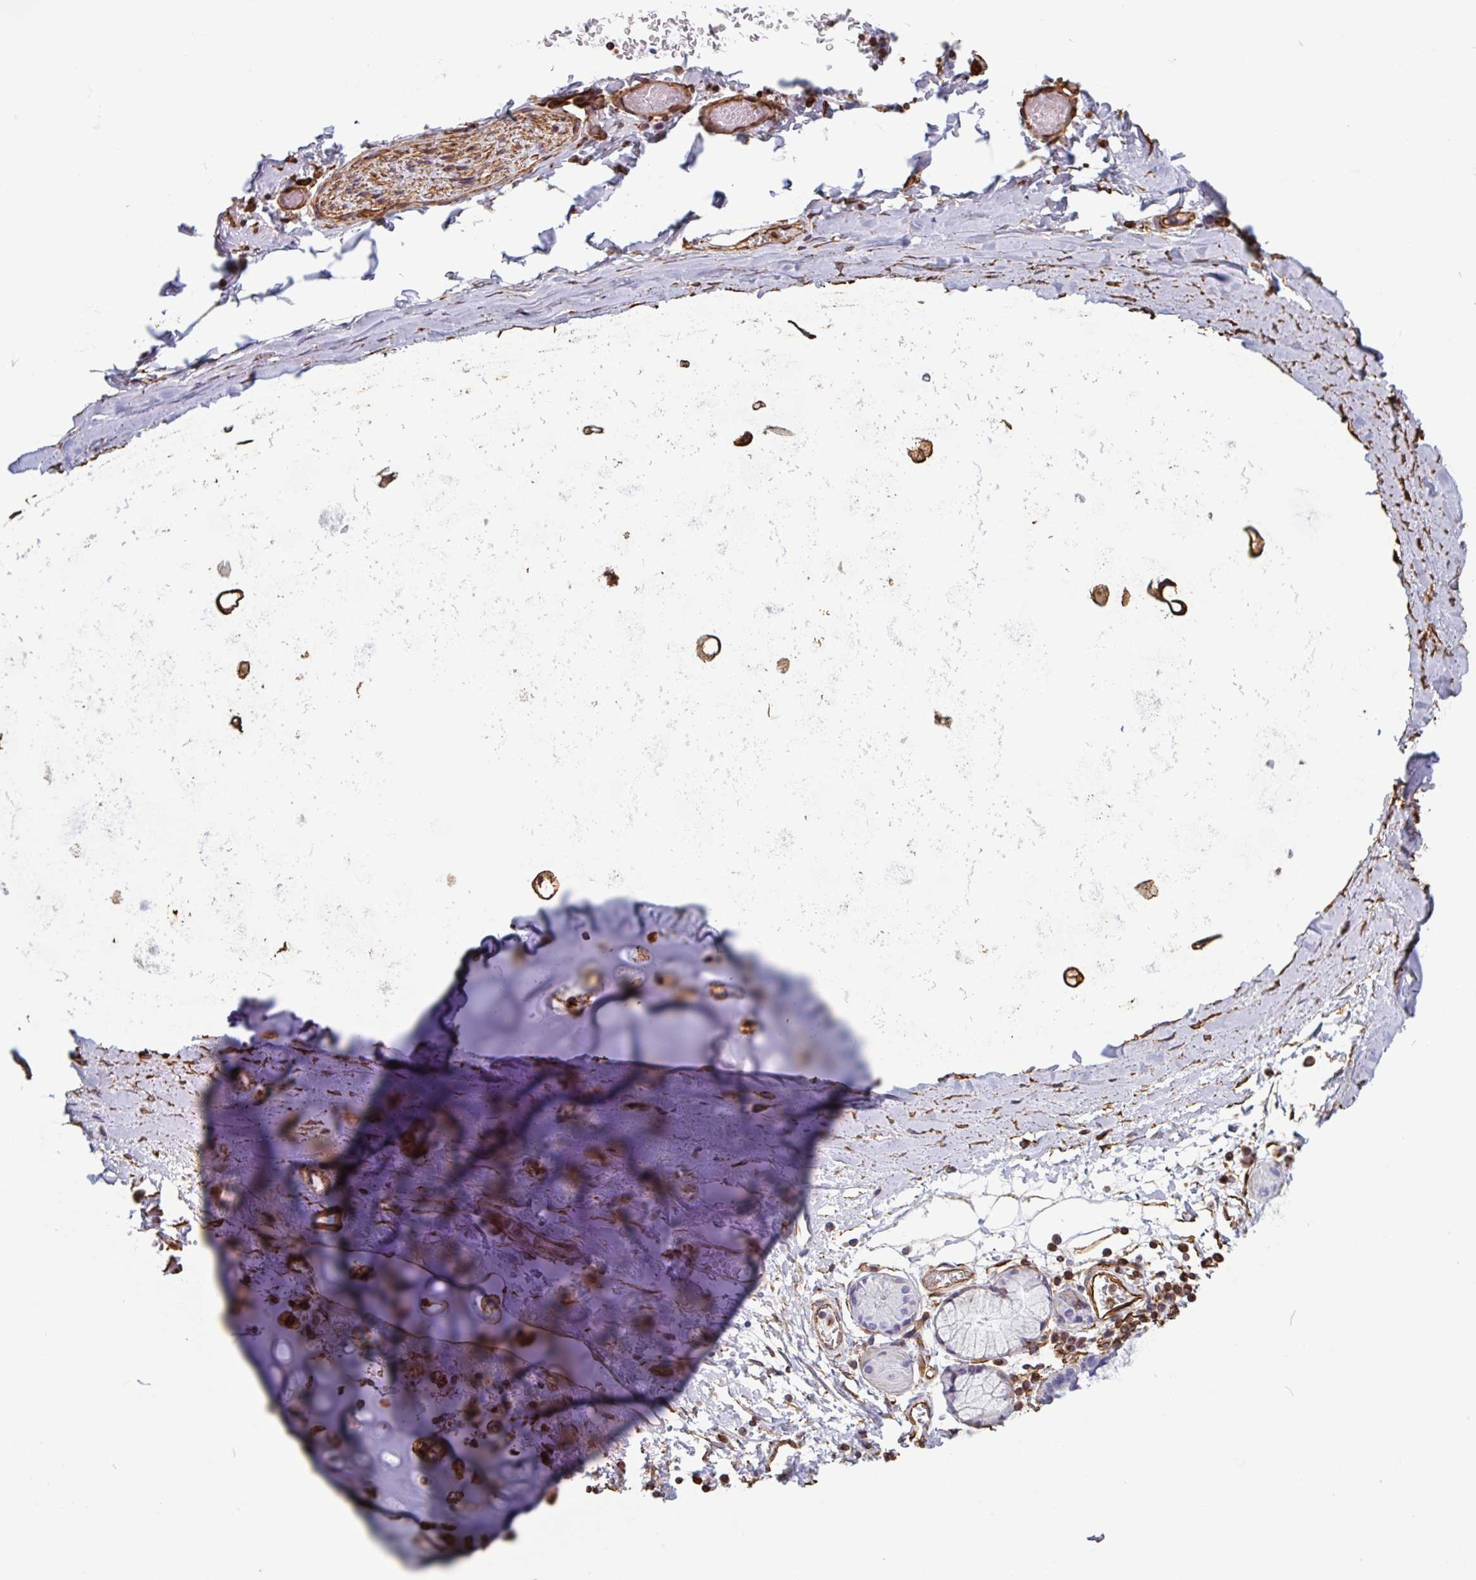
{"staining": {"intensity": "strong", "quantity": ">75%", "location": "cytoplasmic/membranous"}, "tissue": "soft tissue", "cell_type": "Chondrocytes", "image_type": "normal", "snomed": [{"axis": "morphology", "description": "Normal tissue, NOS"}, {"axis": "morphology", "description": "Degeneration, NOS"}, {"axis": "topography", "description": "Cartilage tissue"}, {"axis": "topography", "description": "Lung"}], "caption": "Immunohistochemistry of benign human soft tissue exhibits high levels of strong cytoplasmic/membranous expression in about >75% of chondrocytes. (DAB = brown stain, brightfield microscopy at high magnification).", "gene": "PPFIA1", "patient": {"sex": "female", "age": 61}}